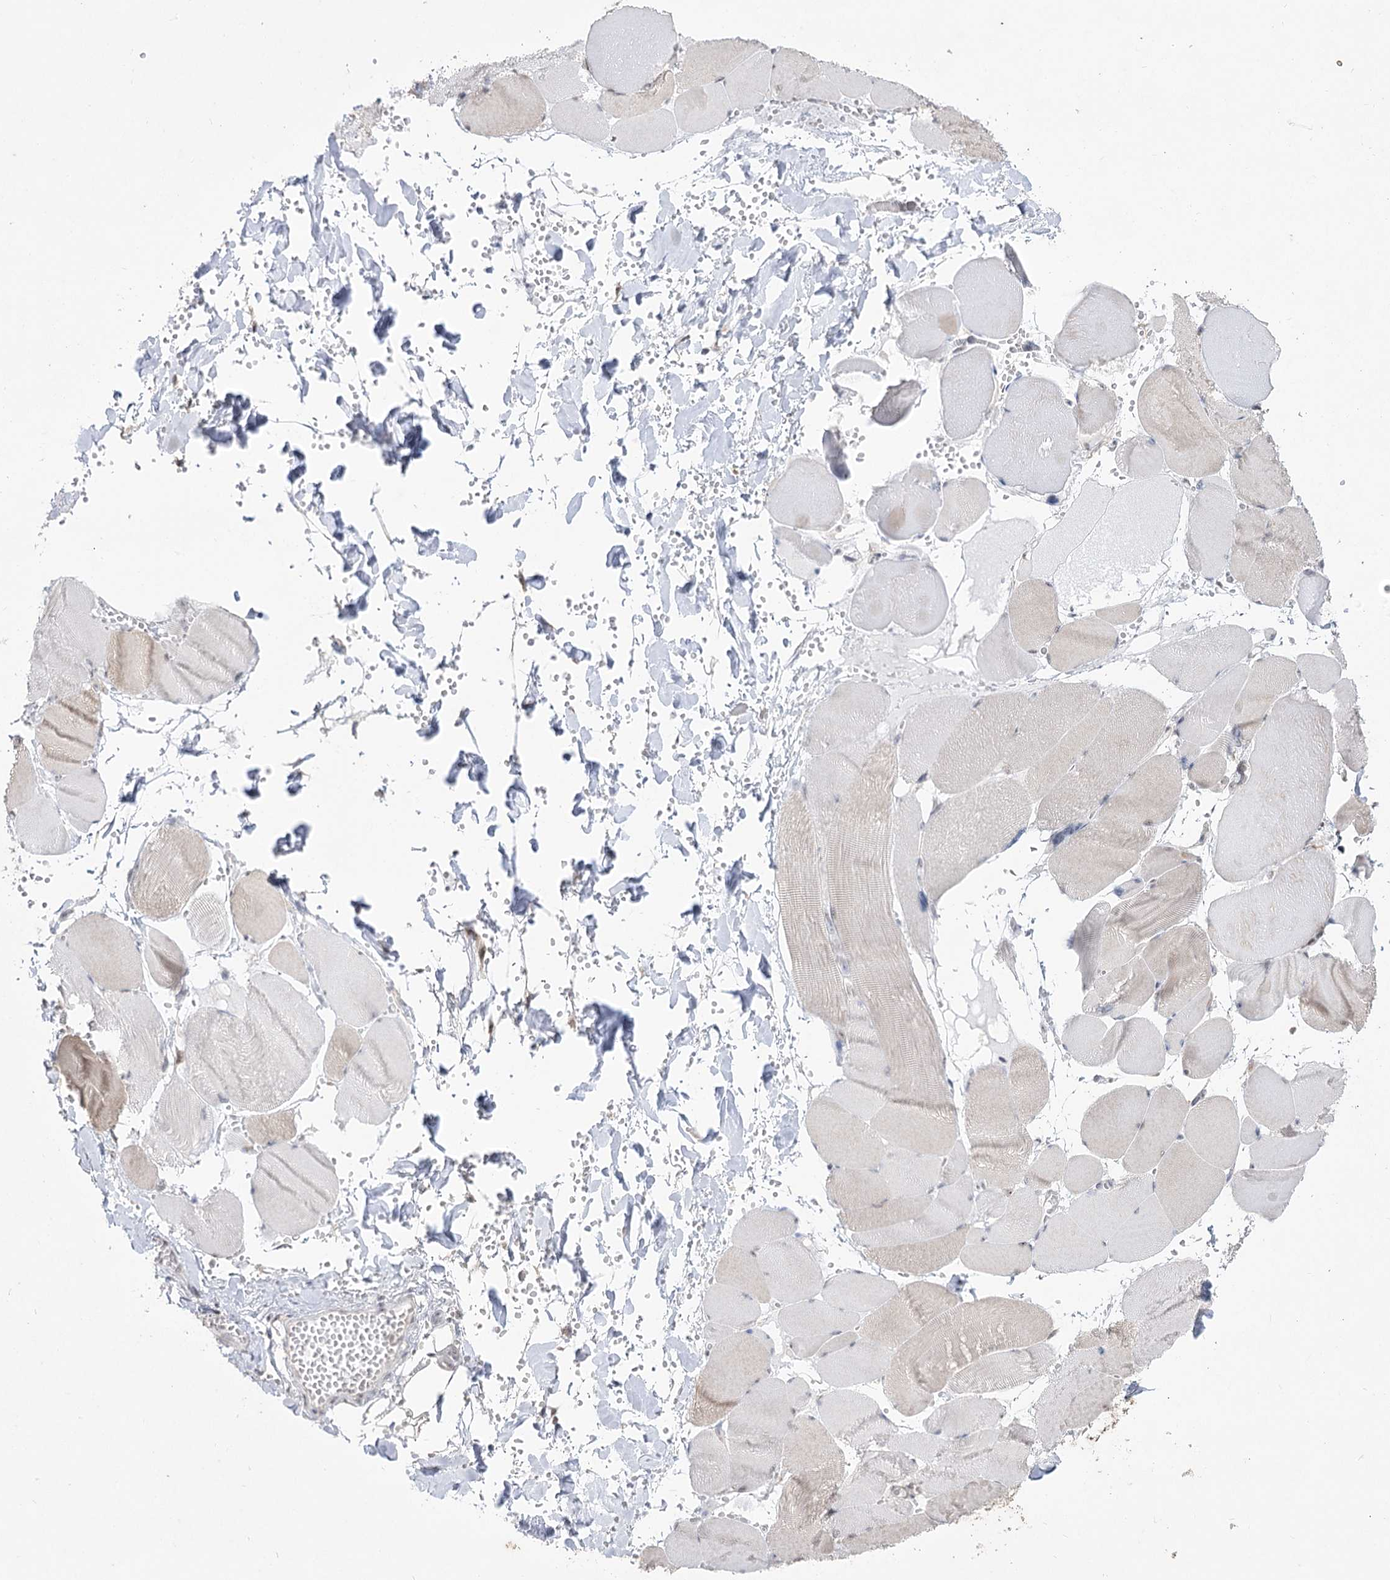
{"staining": {"intensity": "negative", "quantity": "none", "location": "none"}, "tissue": "adipose tissue", "cell_type": "Adipocytes", "image_type": "normal", "snomed": [{"axis": "morphology", "description": "Normal tissue, NOS"}, {"axis": "topography", "description": "Skeletal muscle"}, {"axis": "topography", "description": "Peripheral nerve tissue"}], "caption": "DAB (3,3'-diaminobenzidine) immunohistochemical staining of normal adipose tissue reveals no significant positivity in adipocytes.", "gene": "DDX50", "patient": {"sex": "female", "age": 55}}